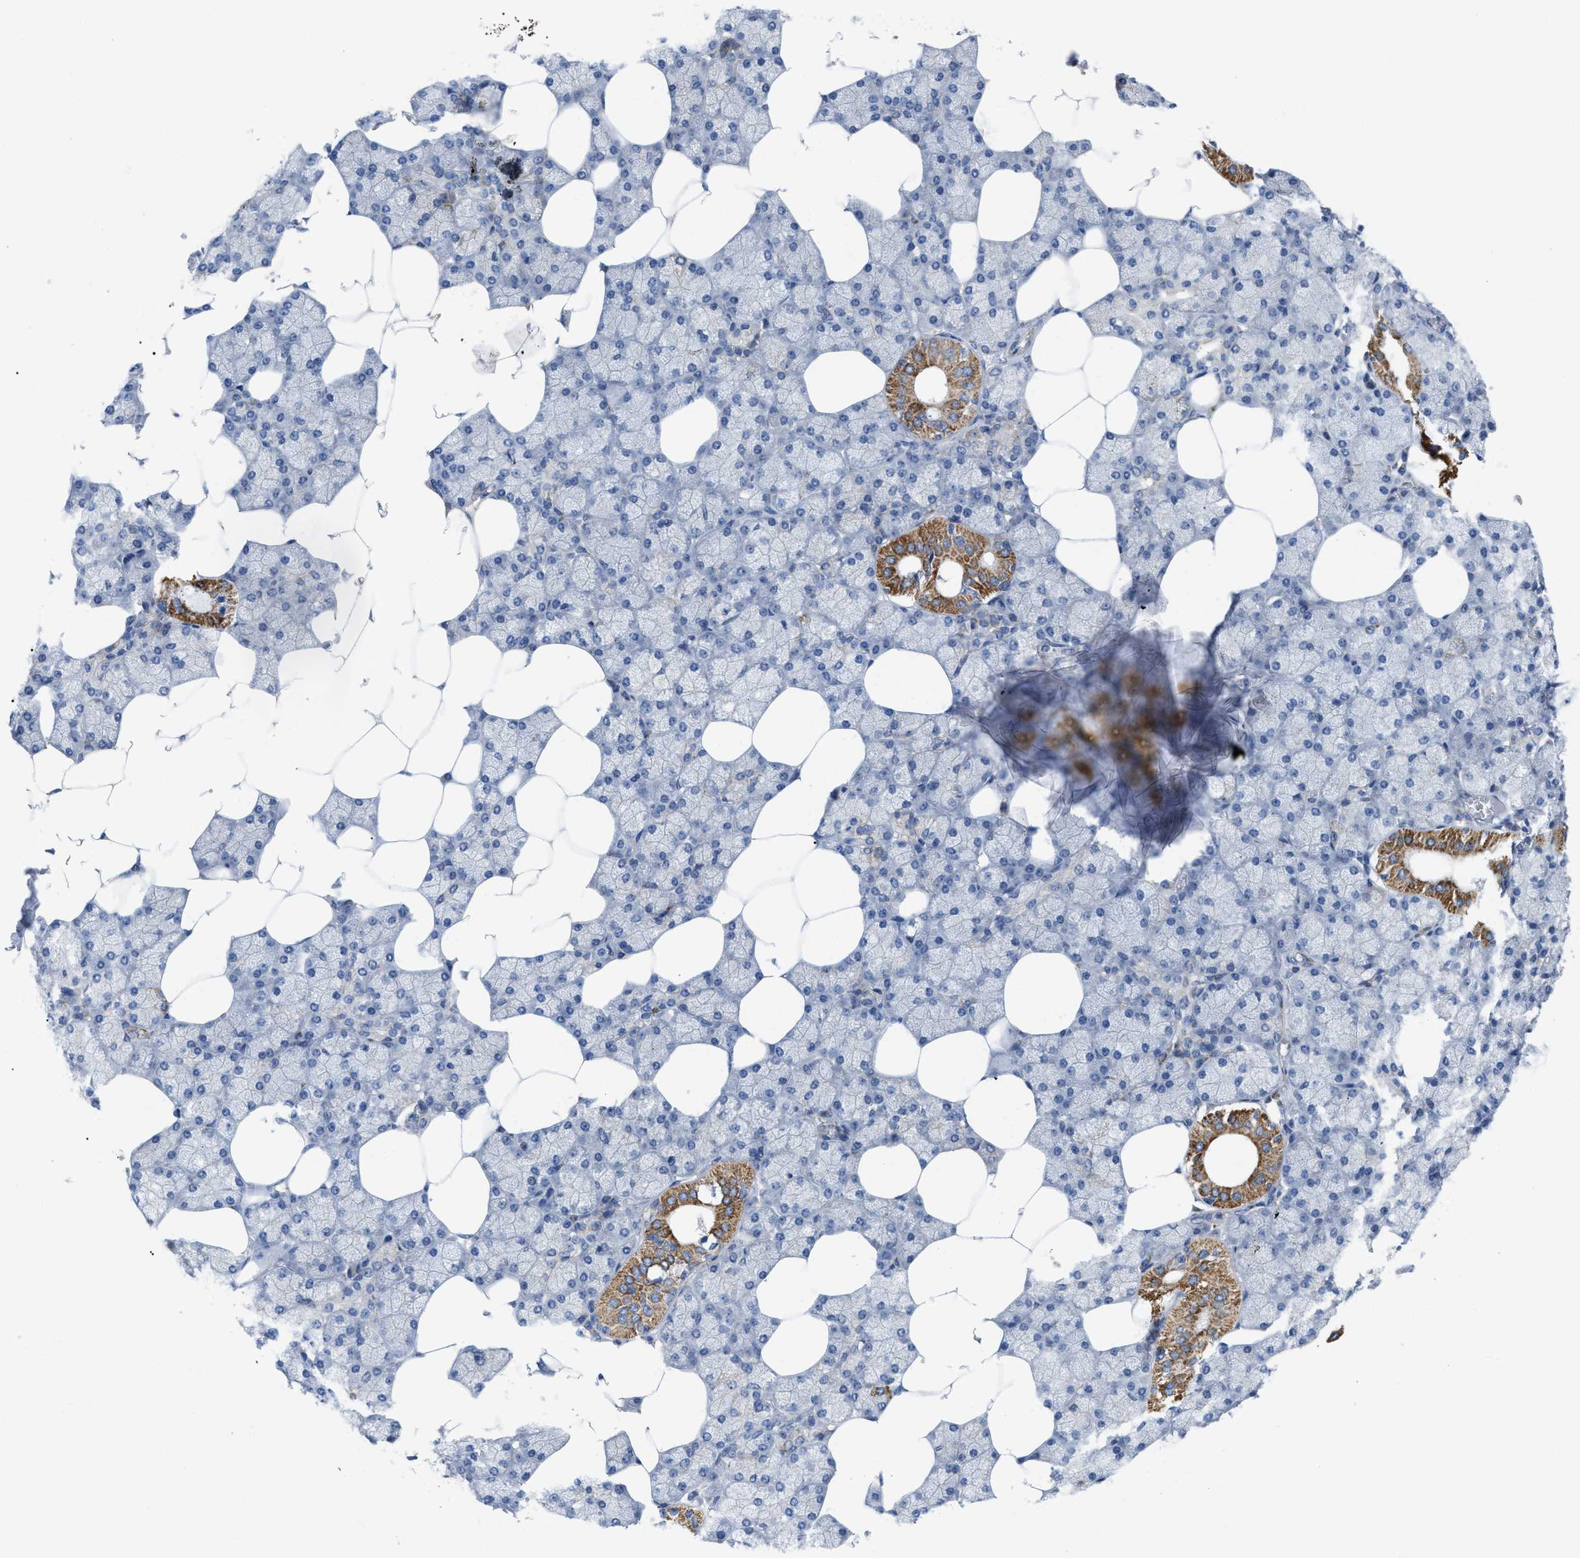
{"staining": {"intensity": "moderate", "quantity": "<25%", "location": "cytoplasmic/membranous"}, "tissue": "salivary gland", "cell_type": "Glandular cells", "image_type": "normal", "snomed": [{"axis": "morphology", "description": "Normal tissue, NOS"}, {"axis": "topography", "description": "Salivary gland"}], "caption": "Protein analysis of unremarkable salivary gland displays moderate cytoplasmic/membranous expression in about <25% of glandular cells.", "gene": "DHX58", "patient": {"sex": "male", "age": 62}}